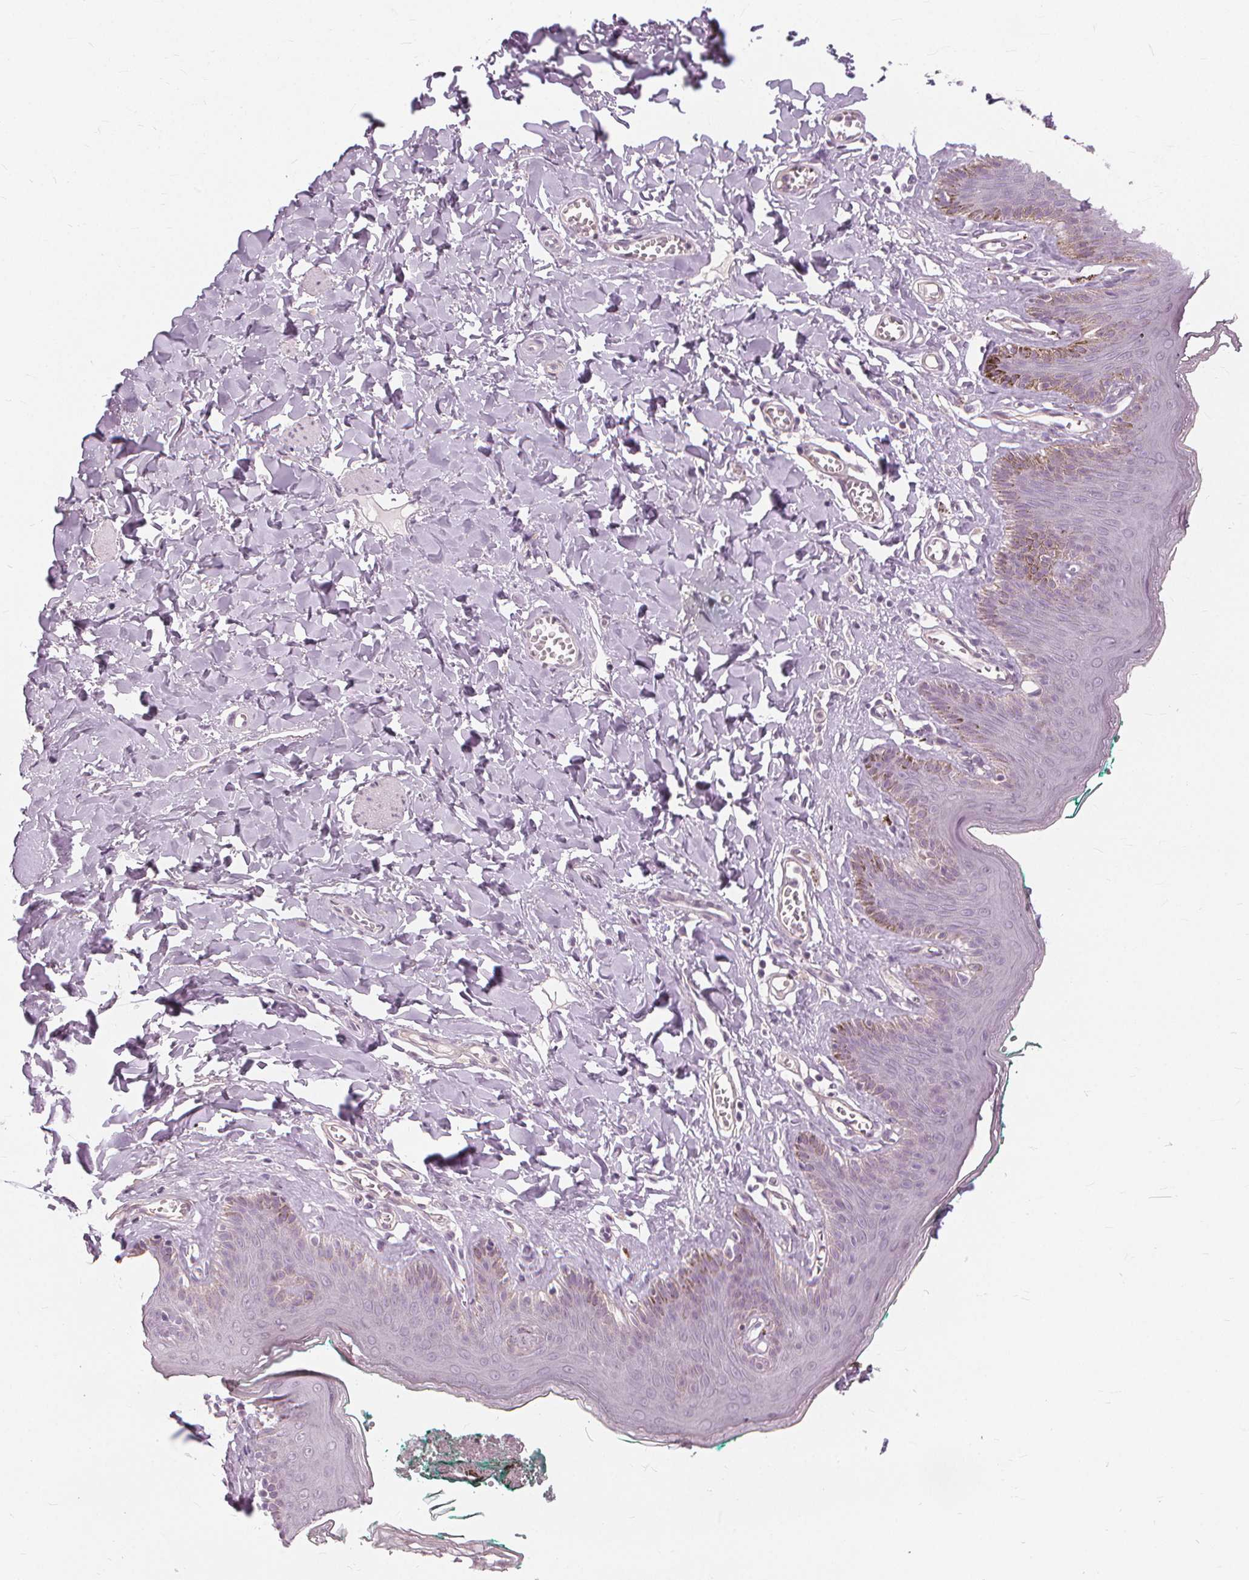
{"staining": {"intensity": "weak", "quantity": "<25%", "location": "cytoplasmic/membranous"}, "tissue": "skin", "cell_type": "Epidermal cells", "image_type": "normal", "snomed": [{"axis": "morphology", "description": "Normal tissue, NOS"}, {"axis": "topography", "description": "Vulva"}, {"axis": "topography", "description": "Peripheral nerve tissue"}], "caption": "Photomicrograph shows no significant protein staining in epidermal cells of normal skin.", "gene": "SFTPD", "patient": {"sex": "female", "age": 66}}